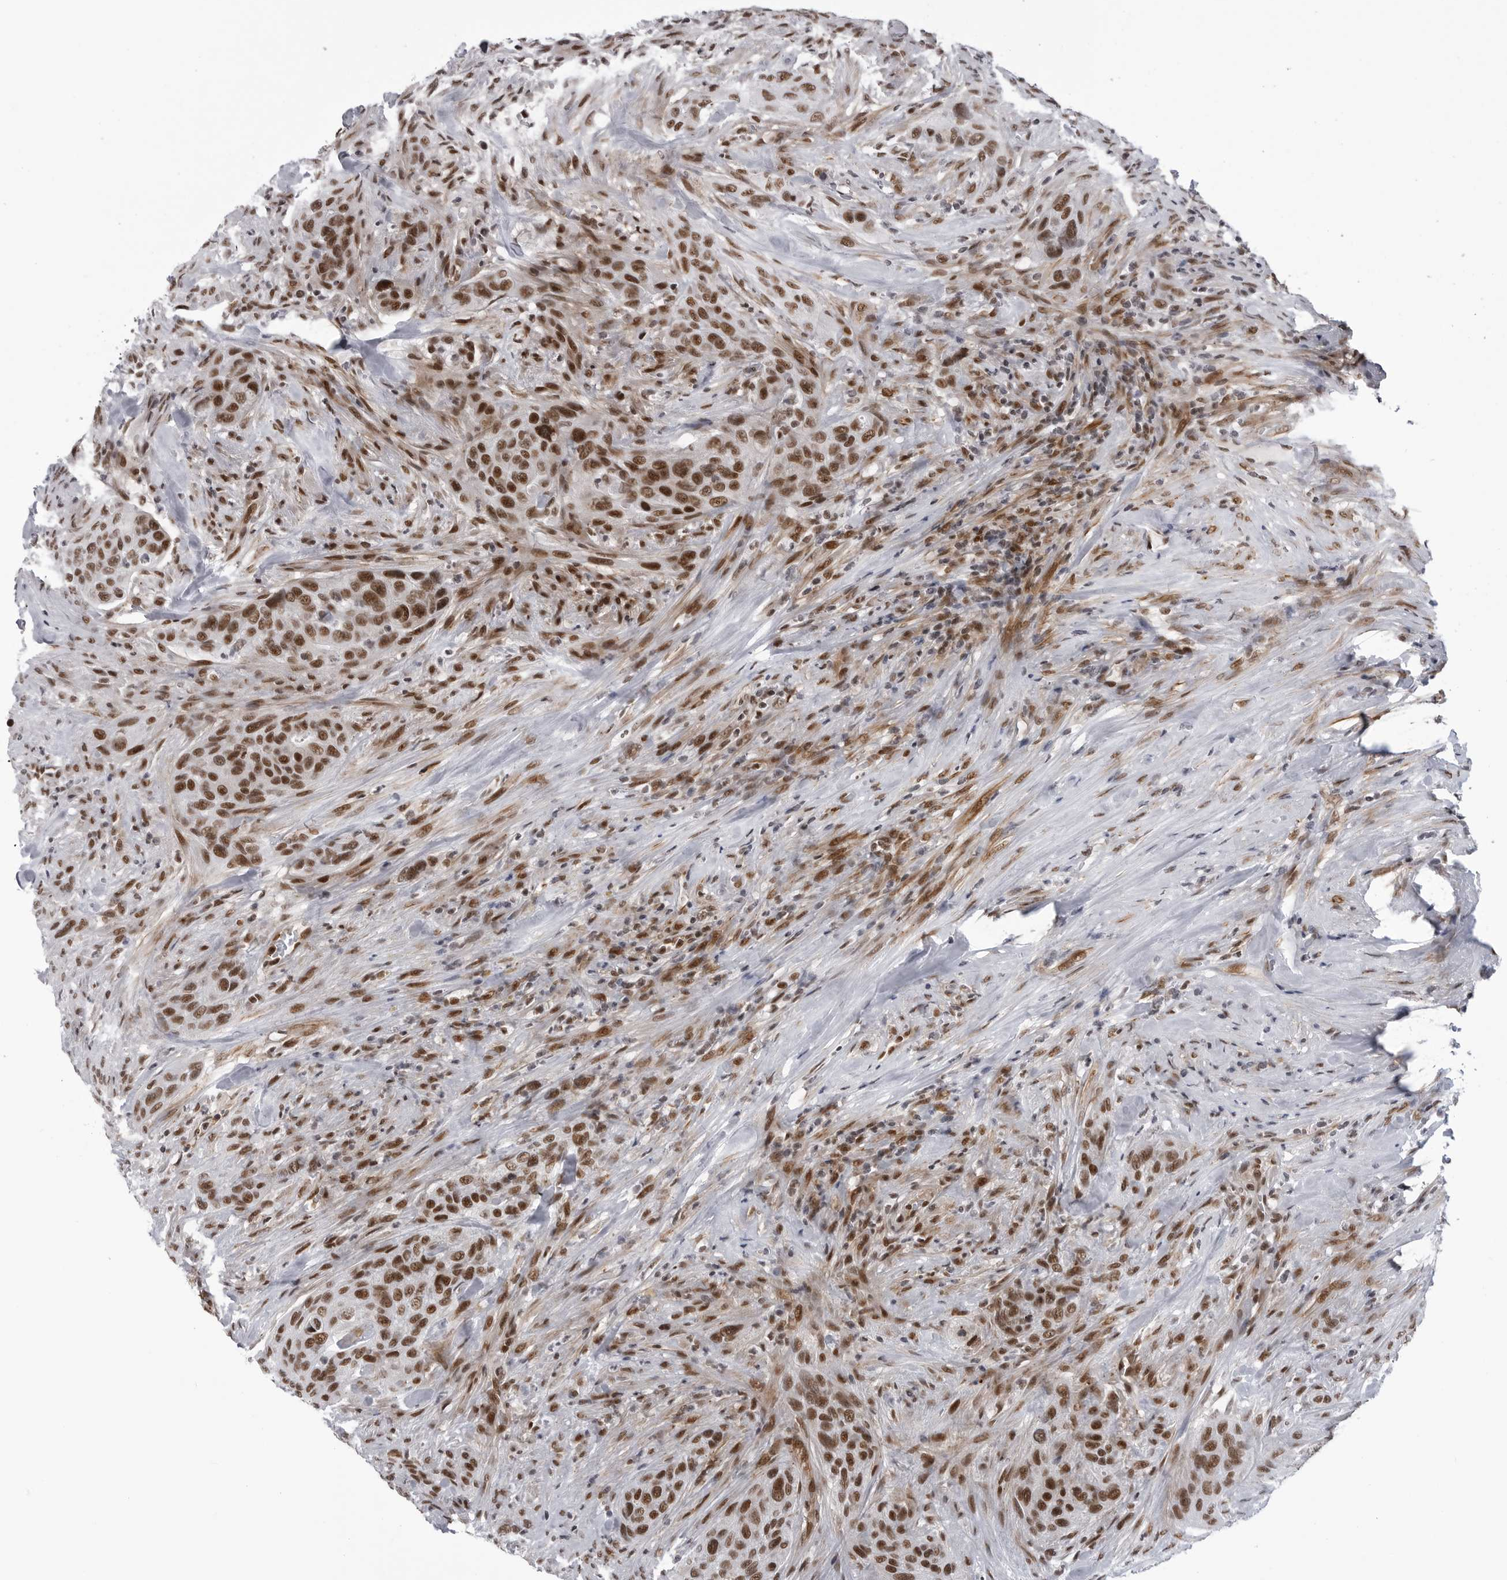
{"staining": {"intensity": "strong", "quantity": ">75%", "location": "nuclear"}, "tissue": "urothelial cancer", "cell_type": "Tumor cells", "image_type": "cancer", "snomed": [{"axis": "morphology", "description": "Urothelial carcinoma, High grade"}, {"axis": "topography", "description": "Urinary bladder"}], "caption": "This micrograph displays IHC staining of urothelial cancer, with high strong nuclear staining in approximately >75% of tumor cells.", "gene": "RNF26", "patient": {"sex": "male", "age": 35}}